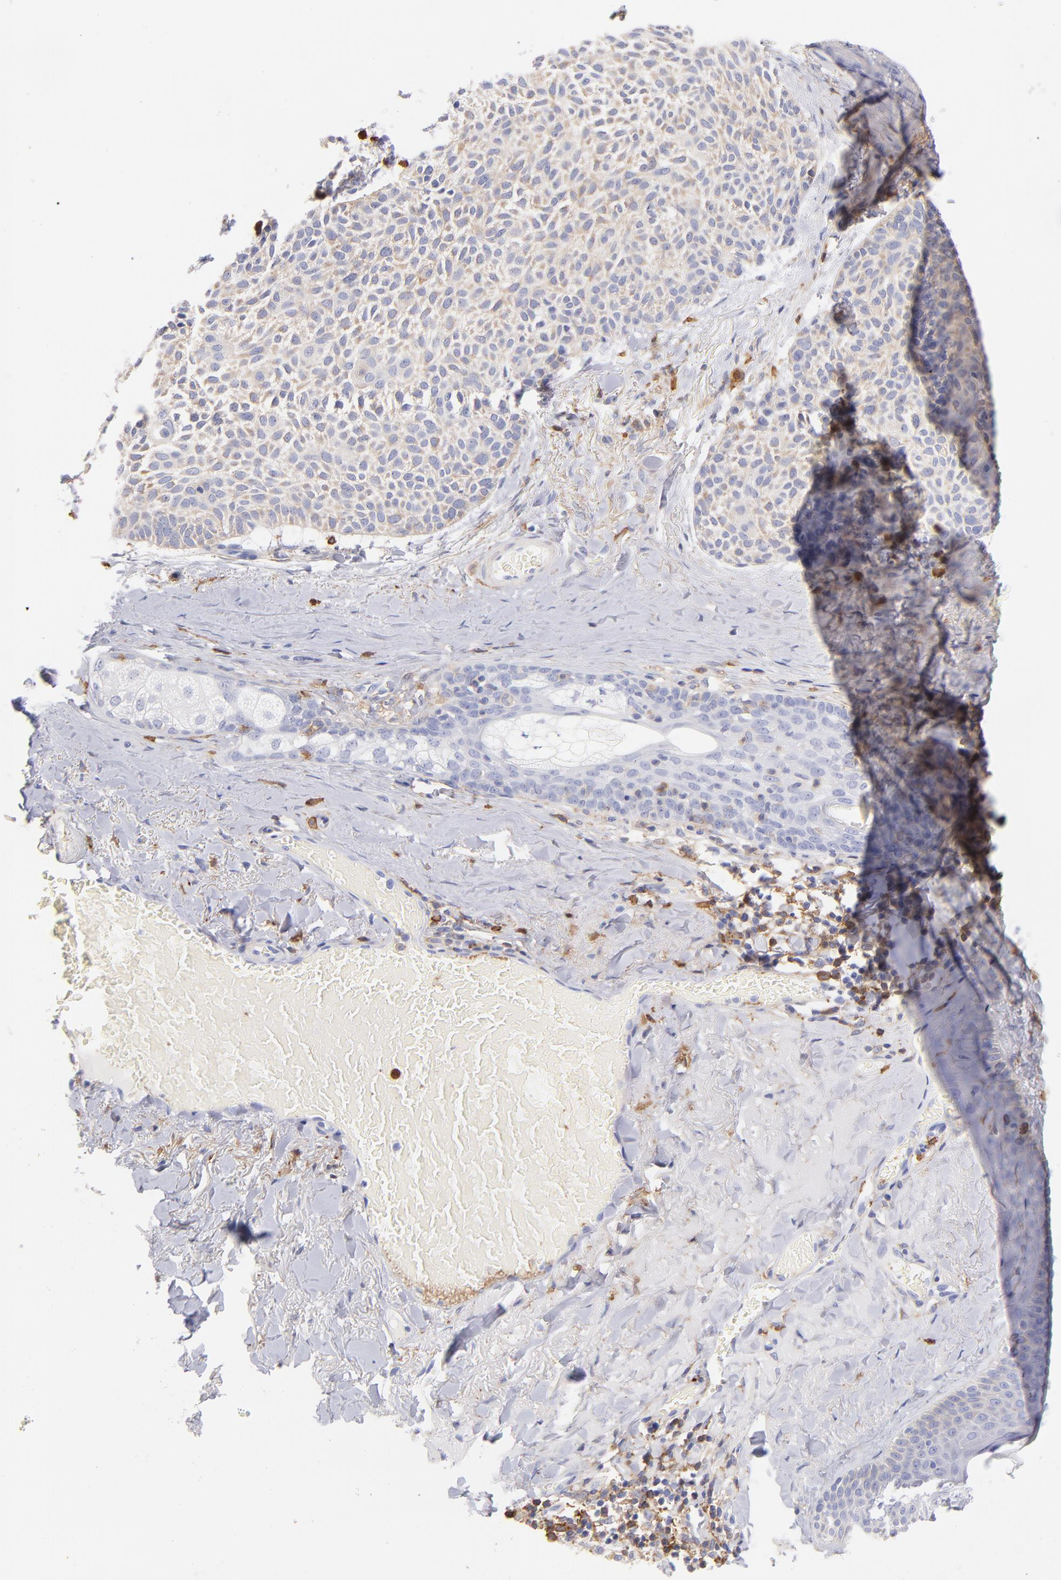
{"staining": {"intensity": "weak", "quantity": ">75%", "location": "cytoplasmic/membranous"}, "tissue": "skin cancer", "cell_type": "Tumor cells", "image_type": "cancer", "snomed": [{"axis": "morphology", "description": "Normal tissue, NOS"}, {"axis": "morphology", "description": "Basal cell carcinoma"}, {"axis": "topography", "description": "Skin"}], "caption": "High-magnification brightfield microscopy of skin basal cell carcinoma stained with DAB (3,3'-diaminobenzidine) (brown) and counterstained with hematoxylin (blue). tumor cells exhibit weak cytoplasmic/membranous staining is identified in about>75% of cells.", "gene": "PRKCA", "patient": {"sex": "female", "age": 70}}